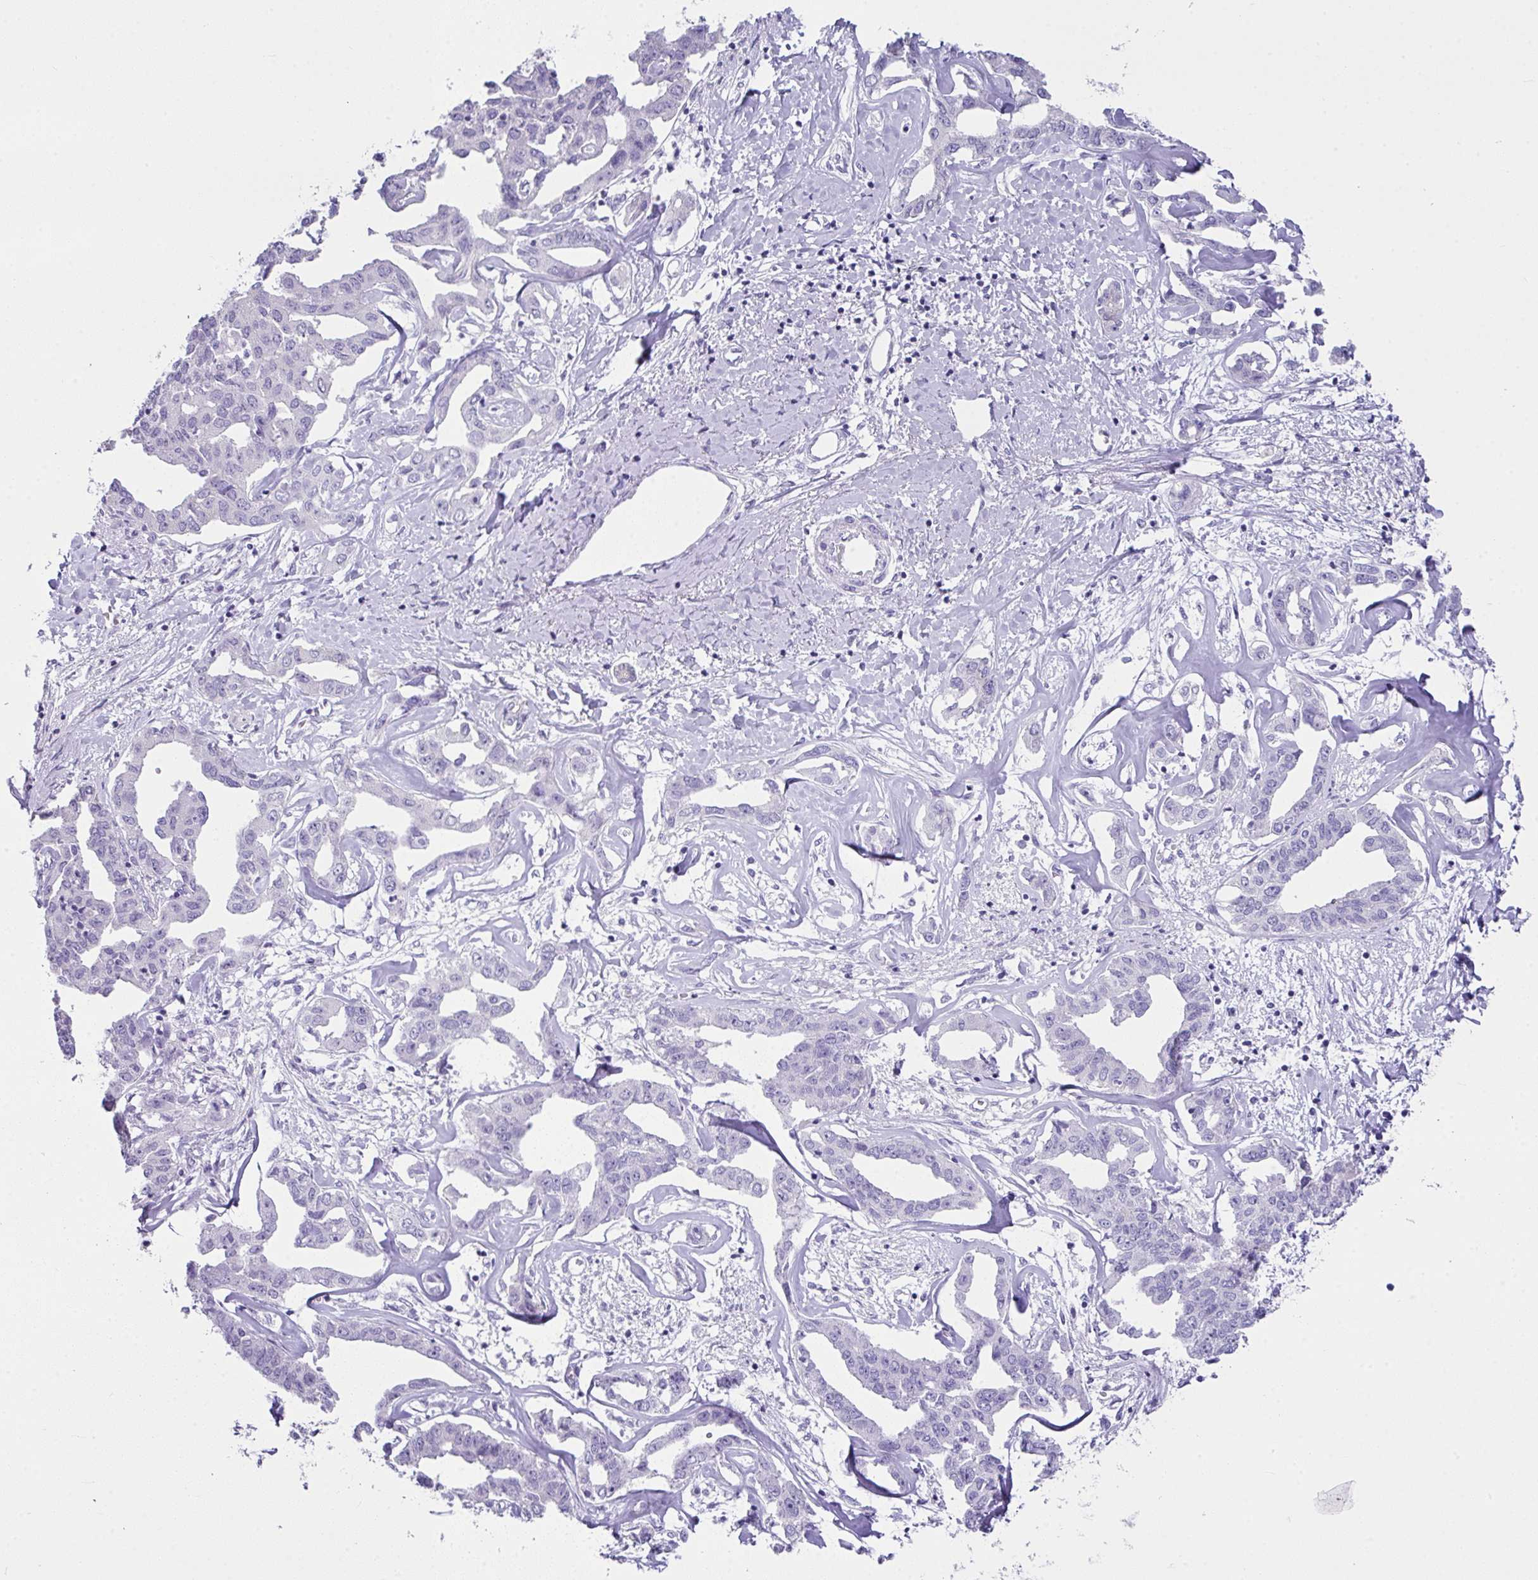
{"staining": {"intensity": "negative", "quantity": "none", "location": "none"}, "tissue": "liver cancer", "cell_type": "Tumor cells", "image_type": "cancer", "snomed": [{"axis": "morphology", "description": "Cholangiocarcinoma"}, {"axis": "topography", "description": "Liver"}], "caption": "IHC micrograph of neoplastic tissue: cholangiocarcinoma (liver) stained with DAB (3,3'-diaminobenzidine) exhibits no significant protein positivity in tumor cells.", "gene": "LGALS4", "patient": {"sex": "male", "age": 59}}